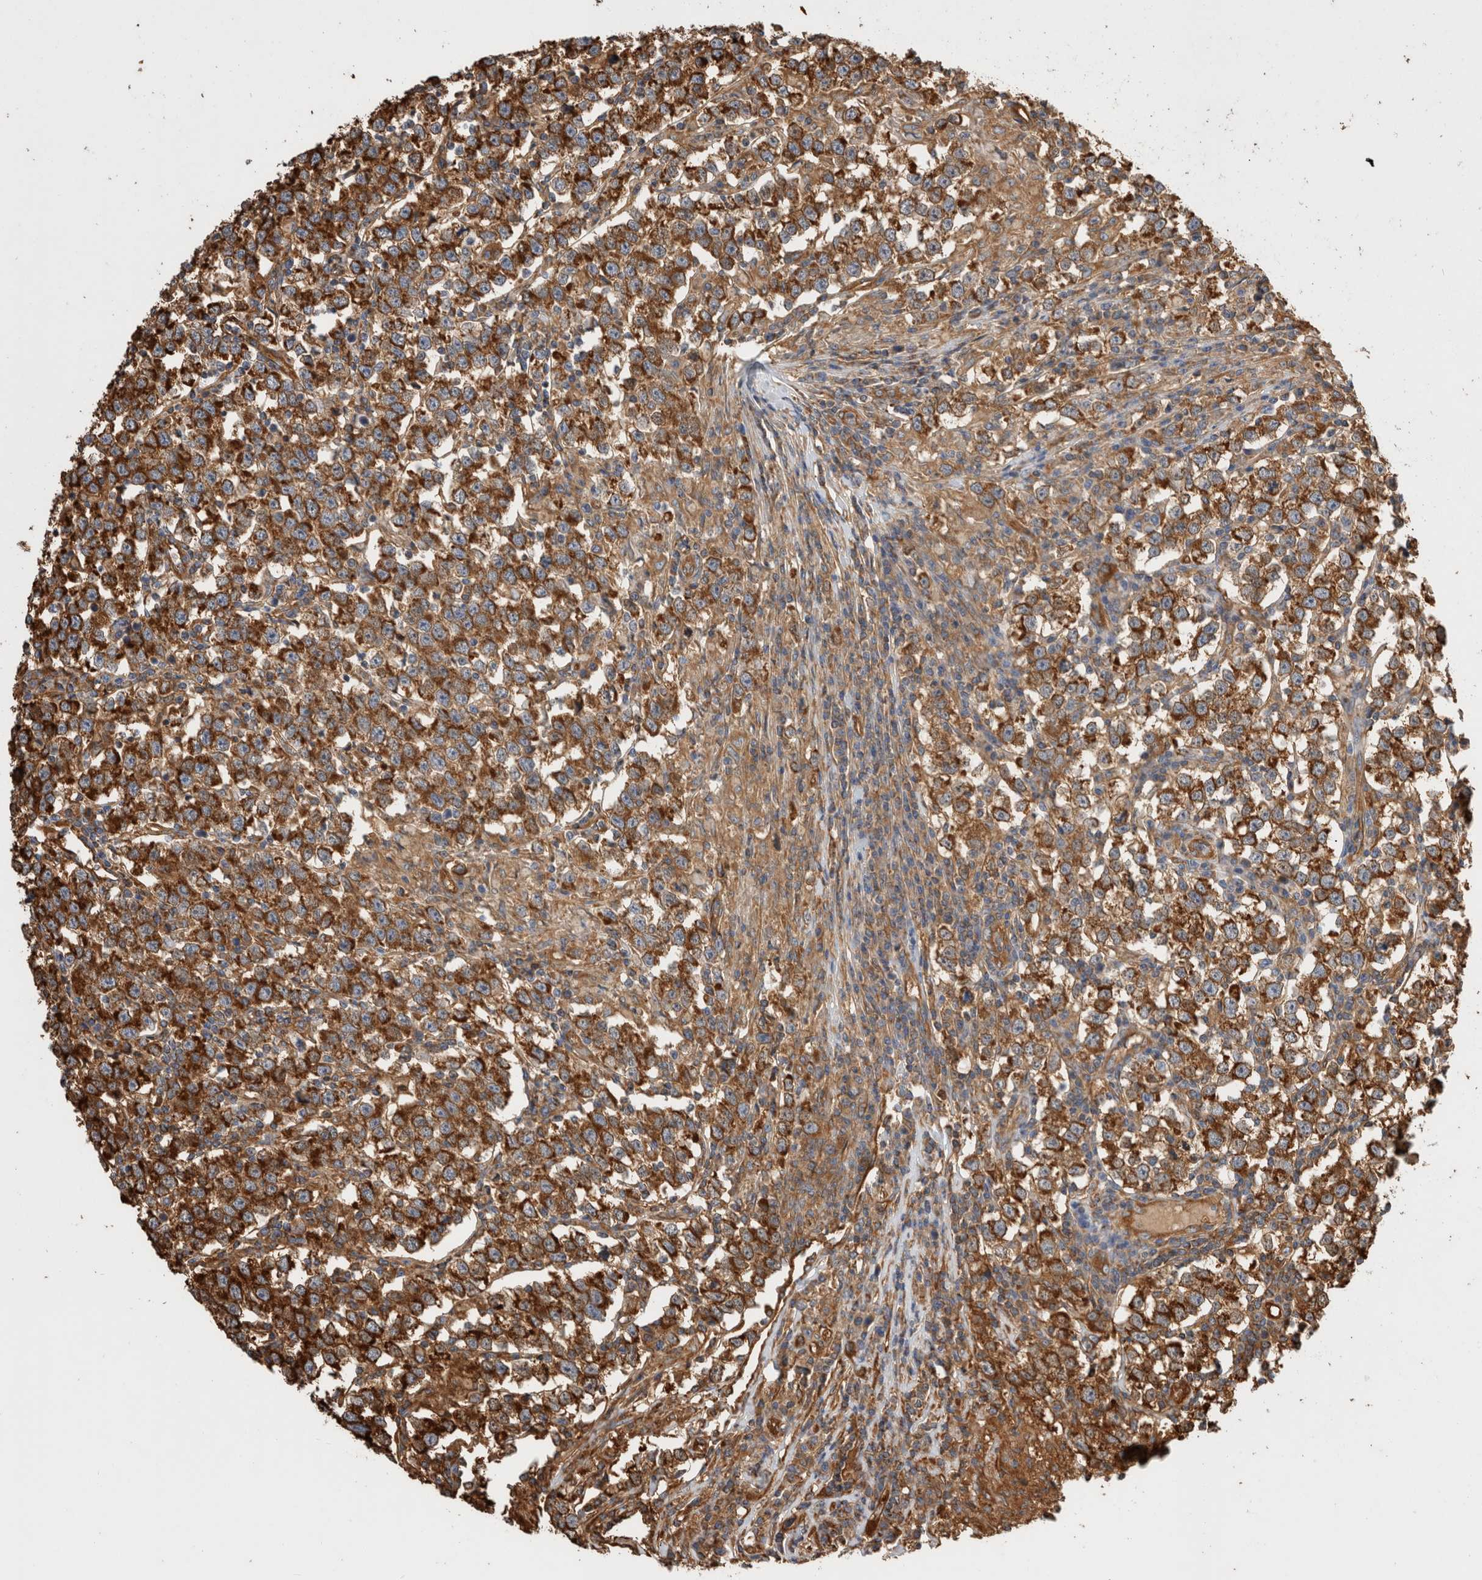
{"staining": {"intensity": "strong", "quantity": ">75%", "location": "cytoplasmic/membranous"}, "tissue": "testis cancer", "cell_type": "Tumor cells", "image_type": "cancer", "snomed": [{"axis": "morphology", "description": "Normal tissue, NOS"}, {"axis": "morphology", "description": "Seminoma, NOS"}, {"axis": "topography", "description": "Testis"}], "caption": "Immunohistochemistry (IHC) of testis cancer displays high levels of strong cytoplasmic/membranous positivity in about >75% of tumor cells.", "gene": "ZNF397", "patient": {"sex": "male", "age": 43}}